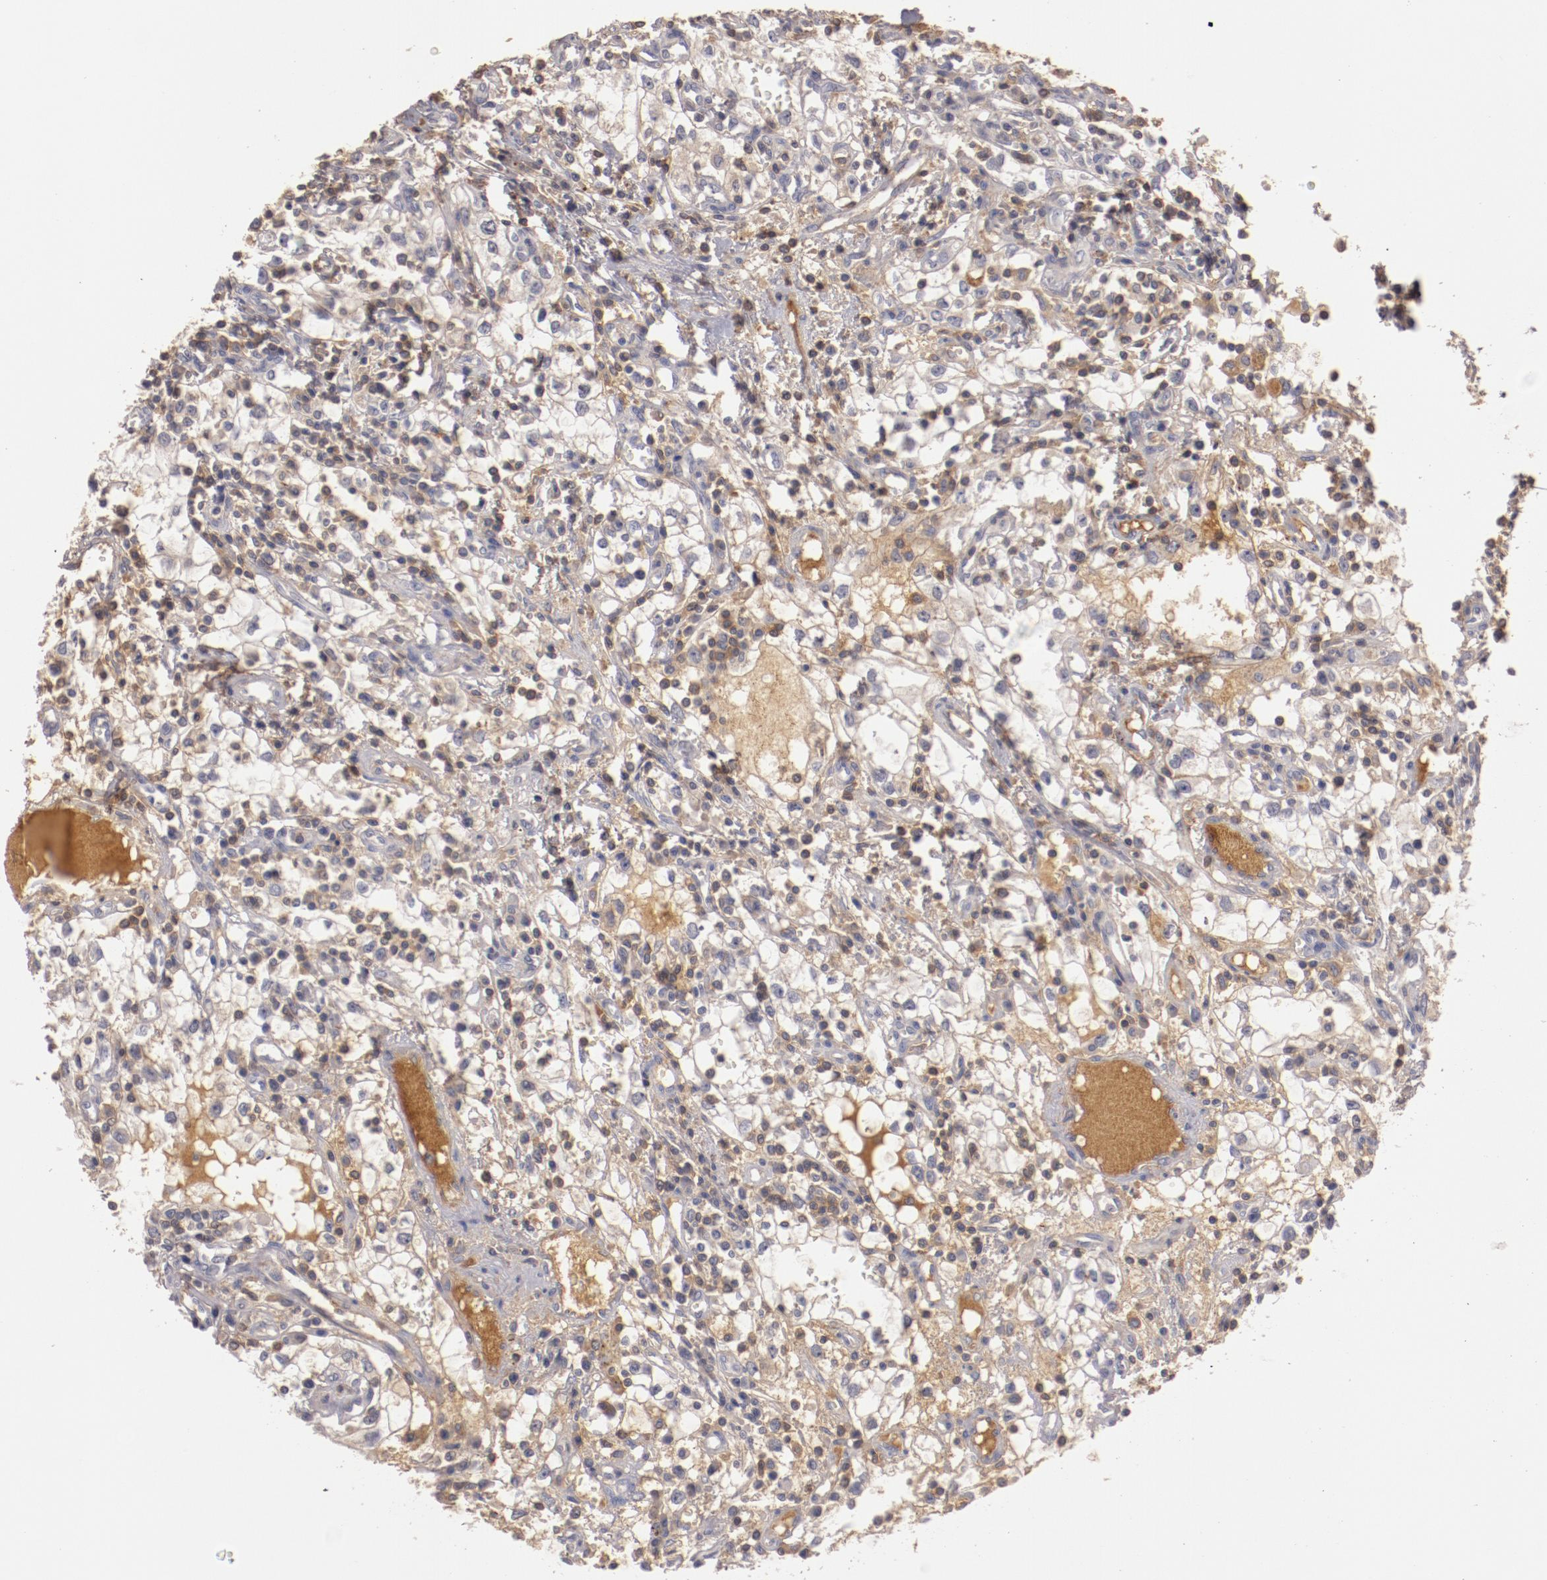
{"staining": {"intensity": "weak", "quantity": "25%-75%", "location": "cytoplasmic/membranous"}, "tissue": "renal cancer", "cell_type": "Tumor cells", "image_type": "cancer", "snomed": [{"axis": "morphology", "description": "Adenocarcinoma, NOS"}, {"axis": "topography", "description": "Kidney"}], "caption": "Renal cancer stained for a protein (brown) reveals weak cytoplasmic/membranous positive positivity in approximately 25%-75% of tumor cells.", "gene": "MBL2", "patient": {"sex": "male", "age": 82}}